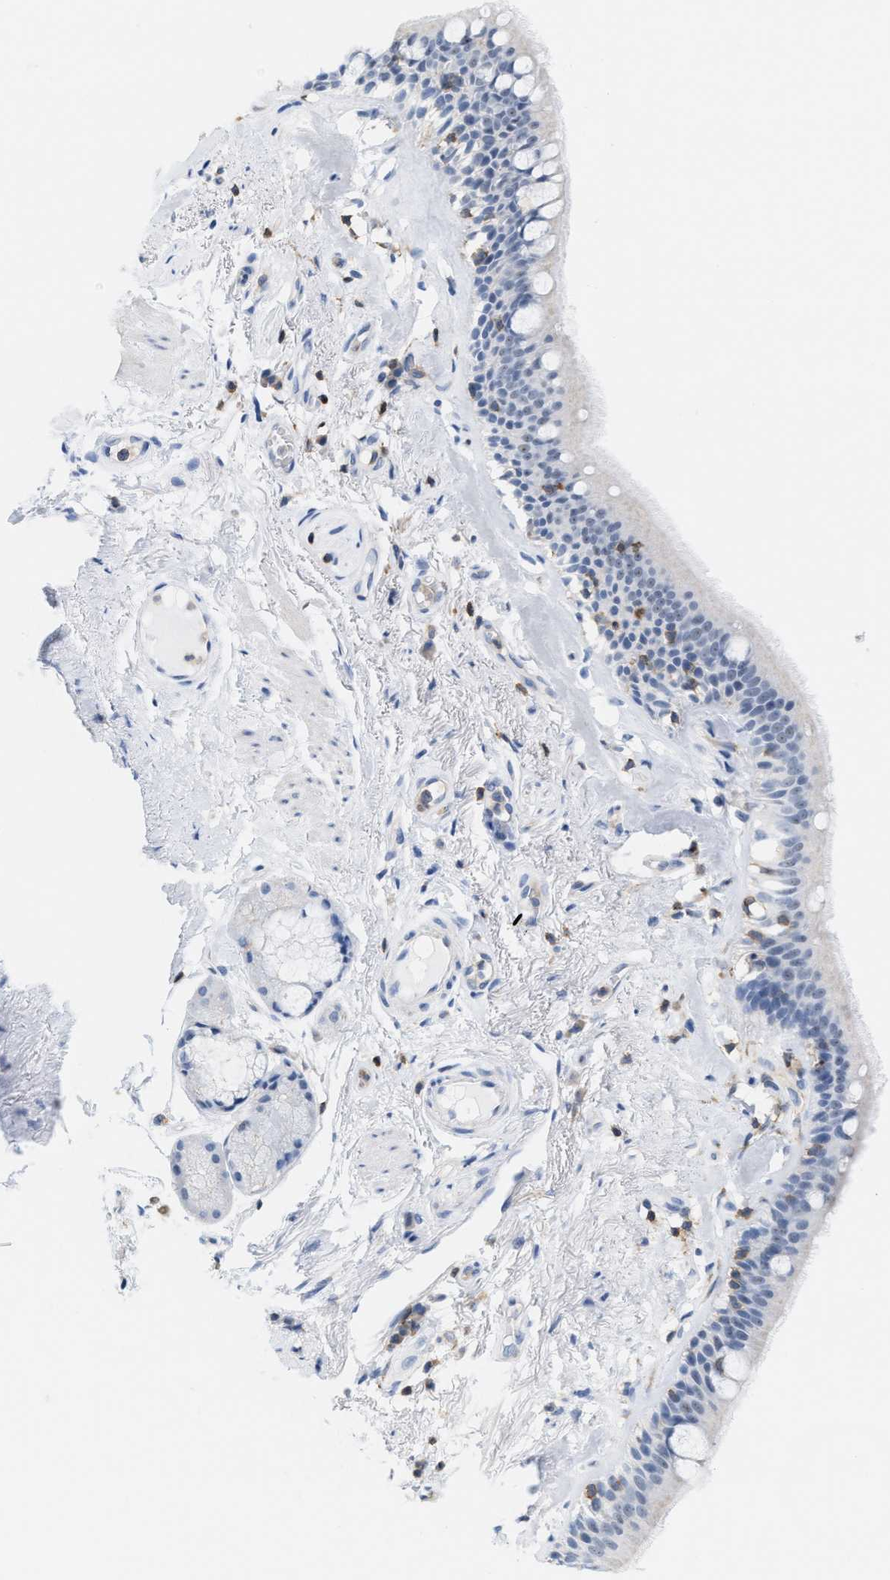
{"staining": {"intensity": "negative", "quantity": "none", "location": "none"}, "tissue": "bronchus", "cell_type": "Respiratory epithelial cells", "image_type": "normal", "snomed": [{"axis": "morphology", "description": "Normal tissue, NOS"}, {"axis": "topography", "description": "Cartilage tissue"}], "caption": "This is an immunohistochemistry (IHC) histopathology image of unremarkable bronchus. There is no staining in respiratory epithelial cells.", "gene": "IL16", "patient": {"sex": "female", "age": 63}}